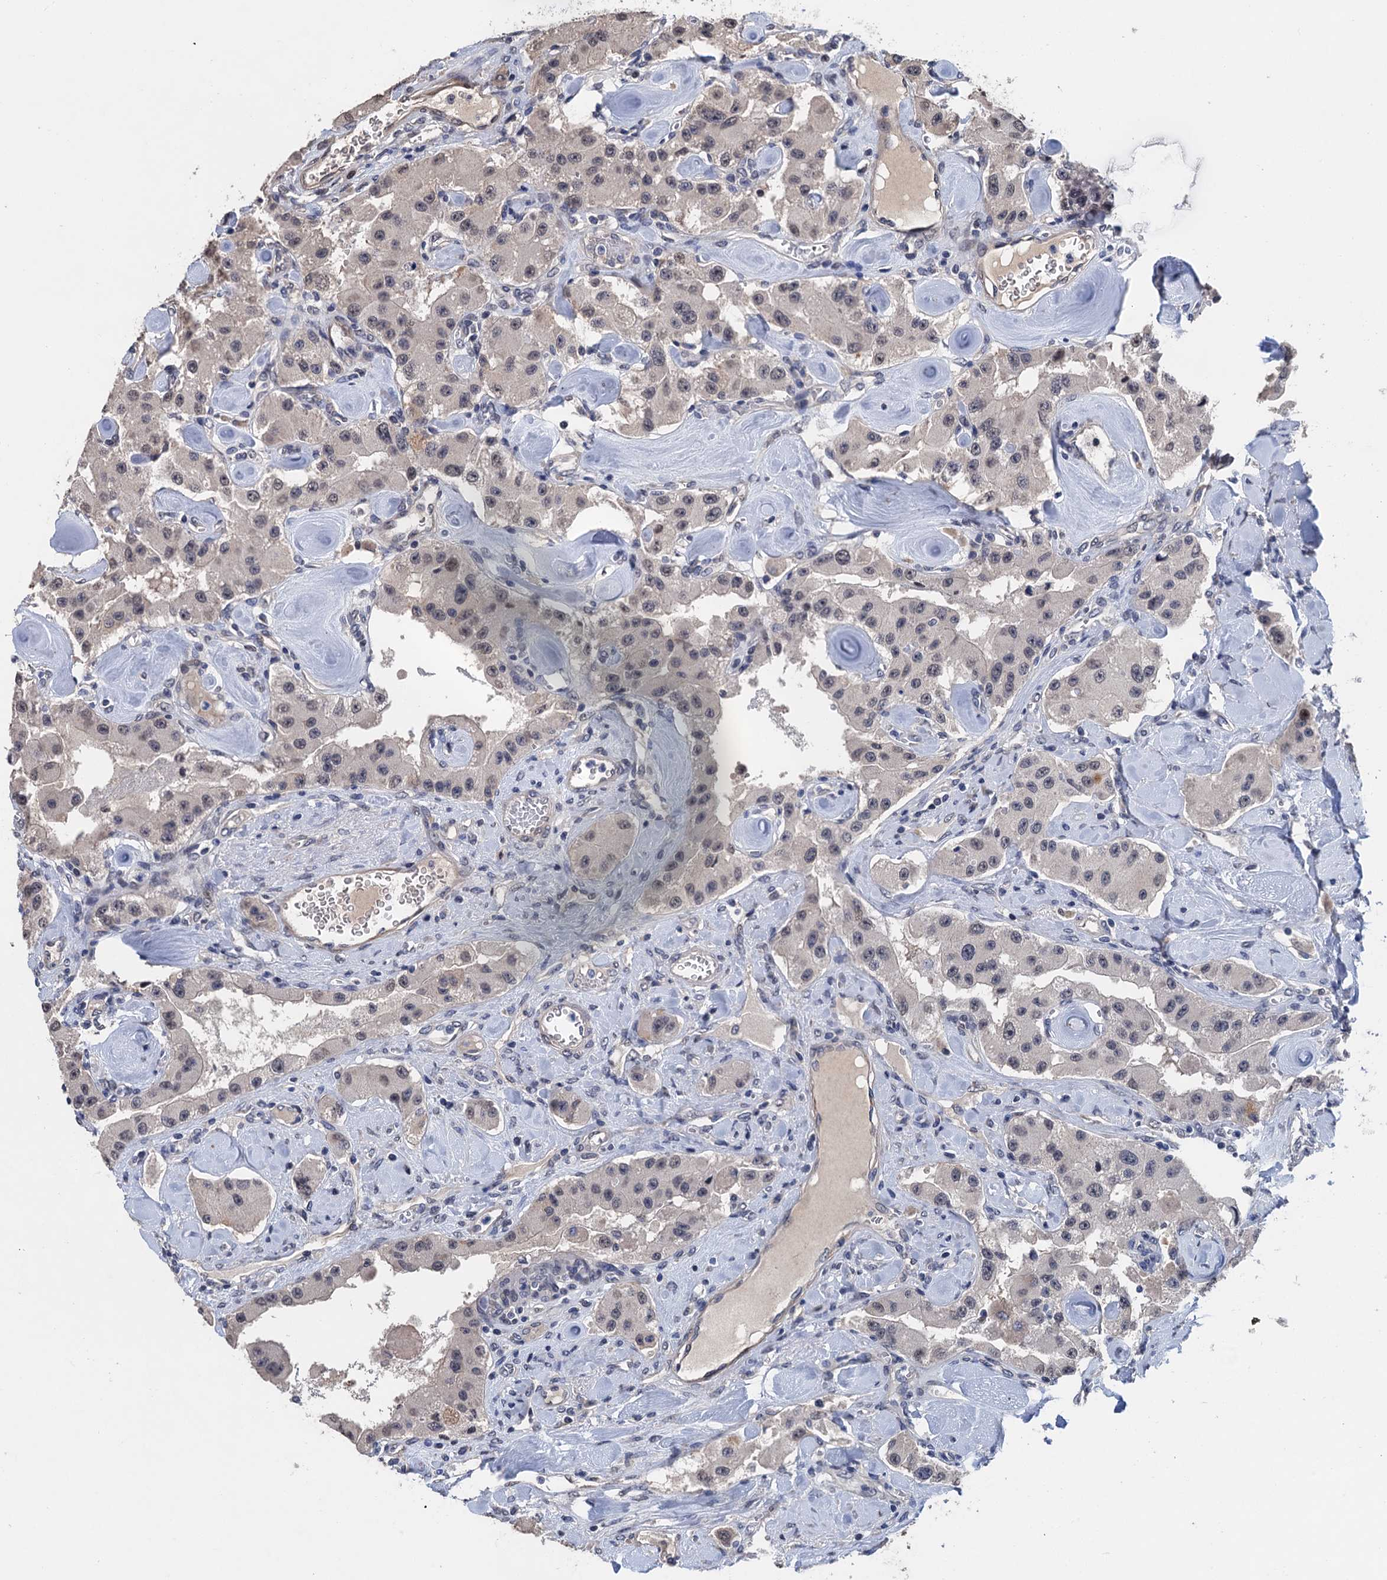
{"staining": {"intensity": "weak", "quantity": "<25%", "location": "cytoplasmic/membranous,nuclear"}, "tissue": "carcinoid", "cell_type": "Tumor cells", "image_type": "cancer", "snomed": [{"axis": "morphology", "description": "Carcinoid, malignant, NOS"}, {"axis": "topography", "description": "Pancreas"}], "caption": "Immunohistochemistry micrograph of neoplastic tissue: carcinoid (malignant) stained with DAB (3,3'-diaminobenzidine) shows no significant protein expression in tumor cells.", "gene": "ART5", "patient": {"sex": "male", "age": 41}}